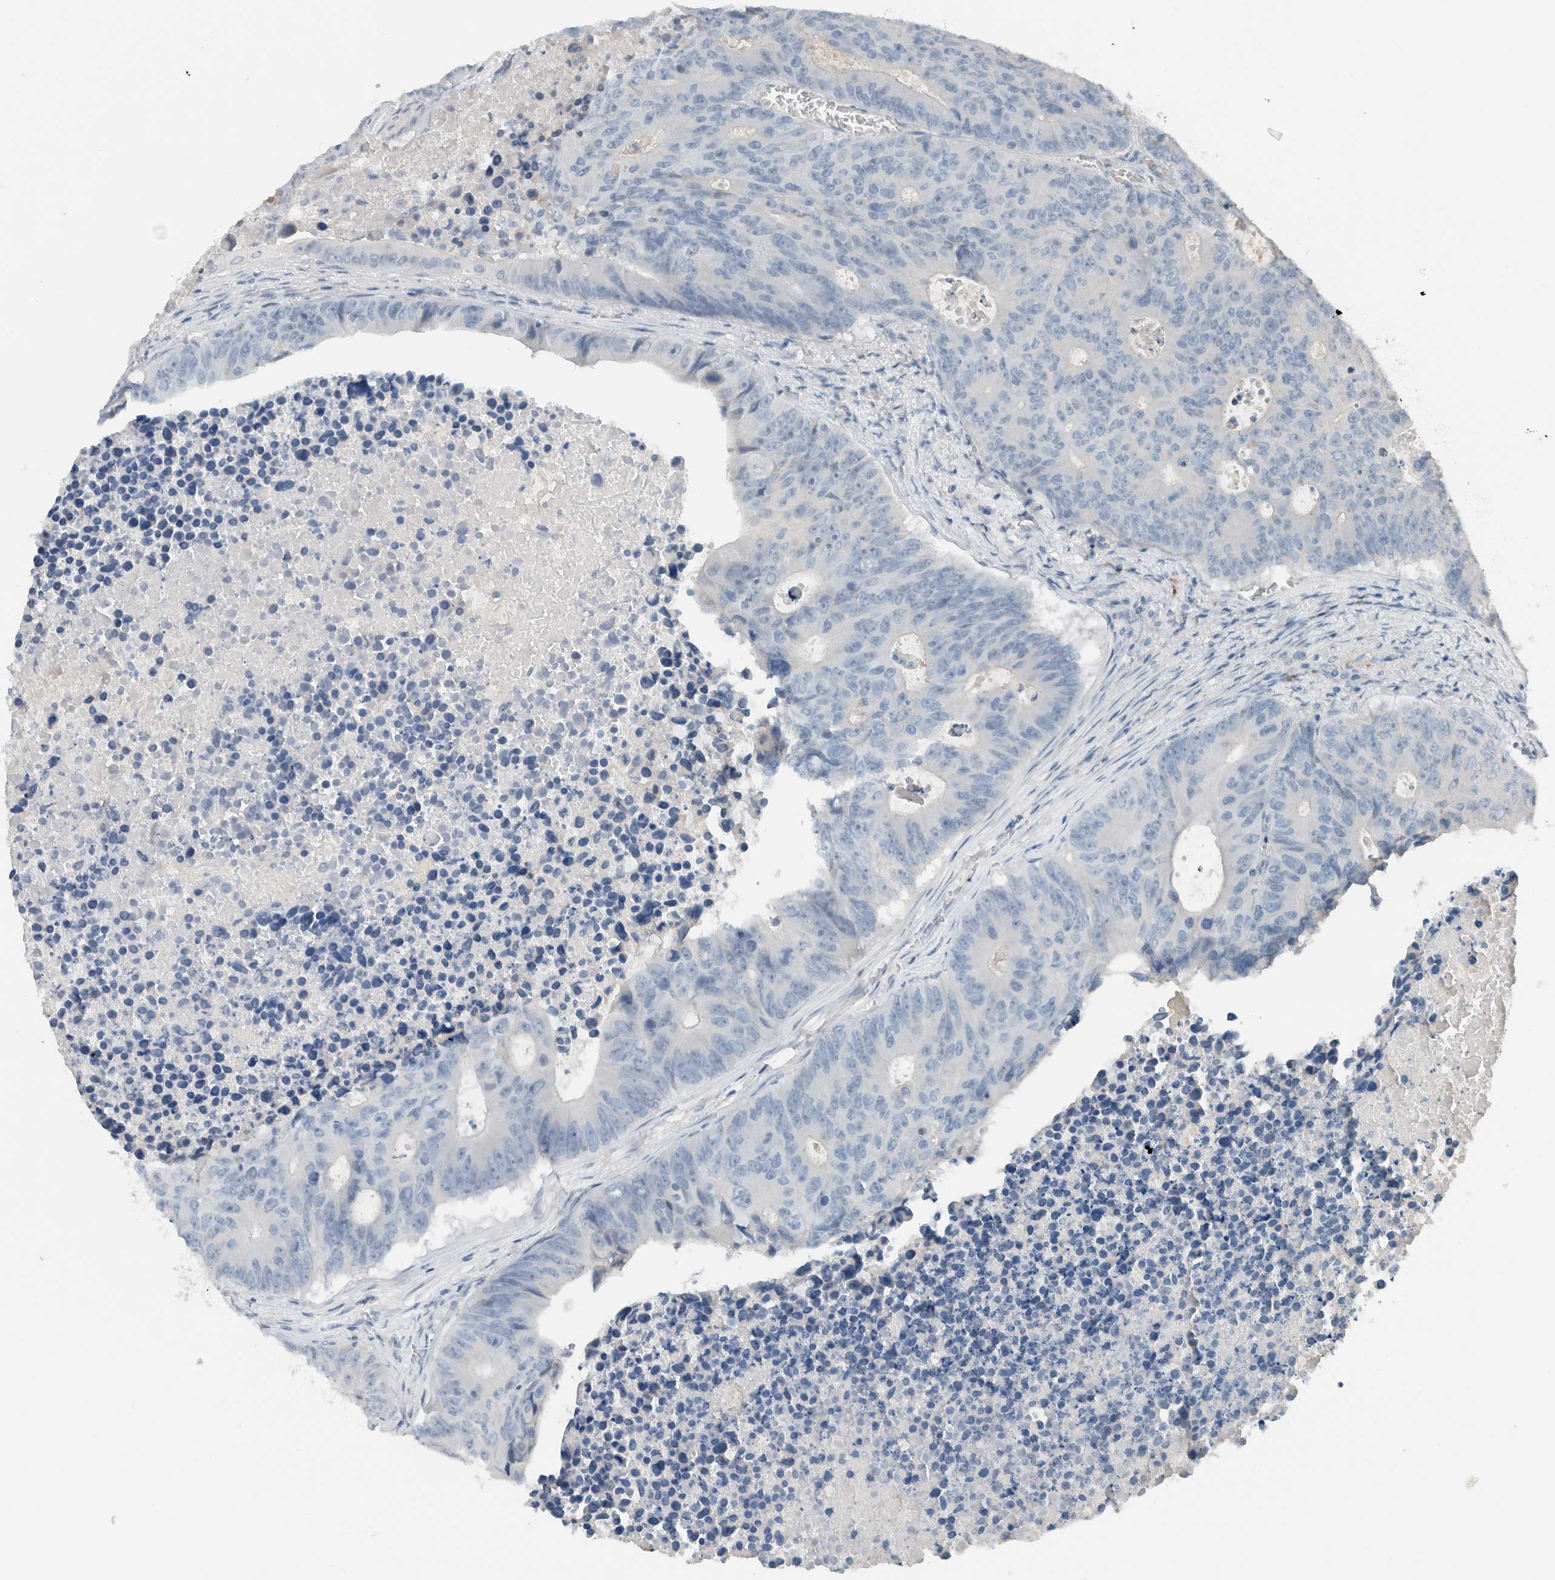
{"staining": {"intensity": "negative", "quantity": "none", "location": "none"}, "tissue": "colorectal cancer", "cell_type": "Tumor cells", "image_type": "cancer", "snomed": [{"axis": "morphology", "description": "Adenocarcinoma, NOS"}, {"axis": "topography", "description": "Colon"}], "caption": "Micrograph shows no protein expression in tumor cells of colorectal cancer tissue. (DAB (3,3'-diaminobenzidine) immunohistochemistry (IHC) visualized using brightfield microscopy, high magnification).", "gene": "DUOX1", "patient": {"sex": "male", "age": 87}}